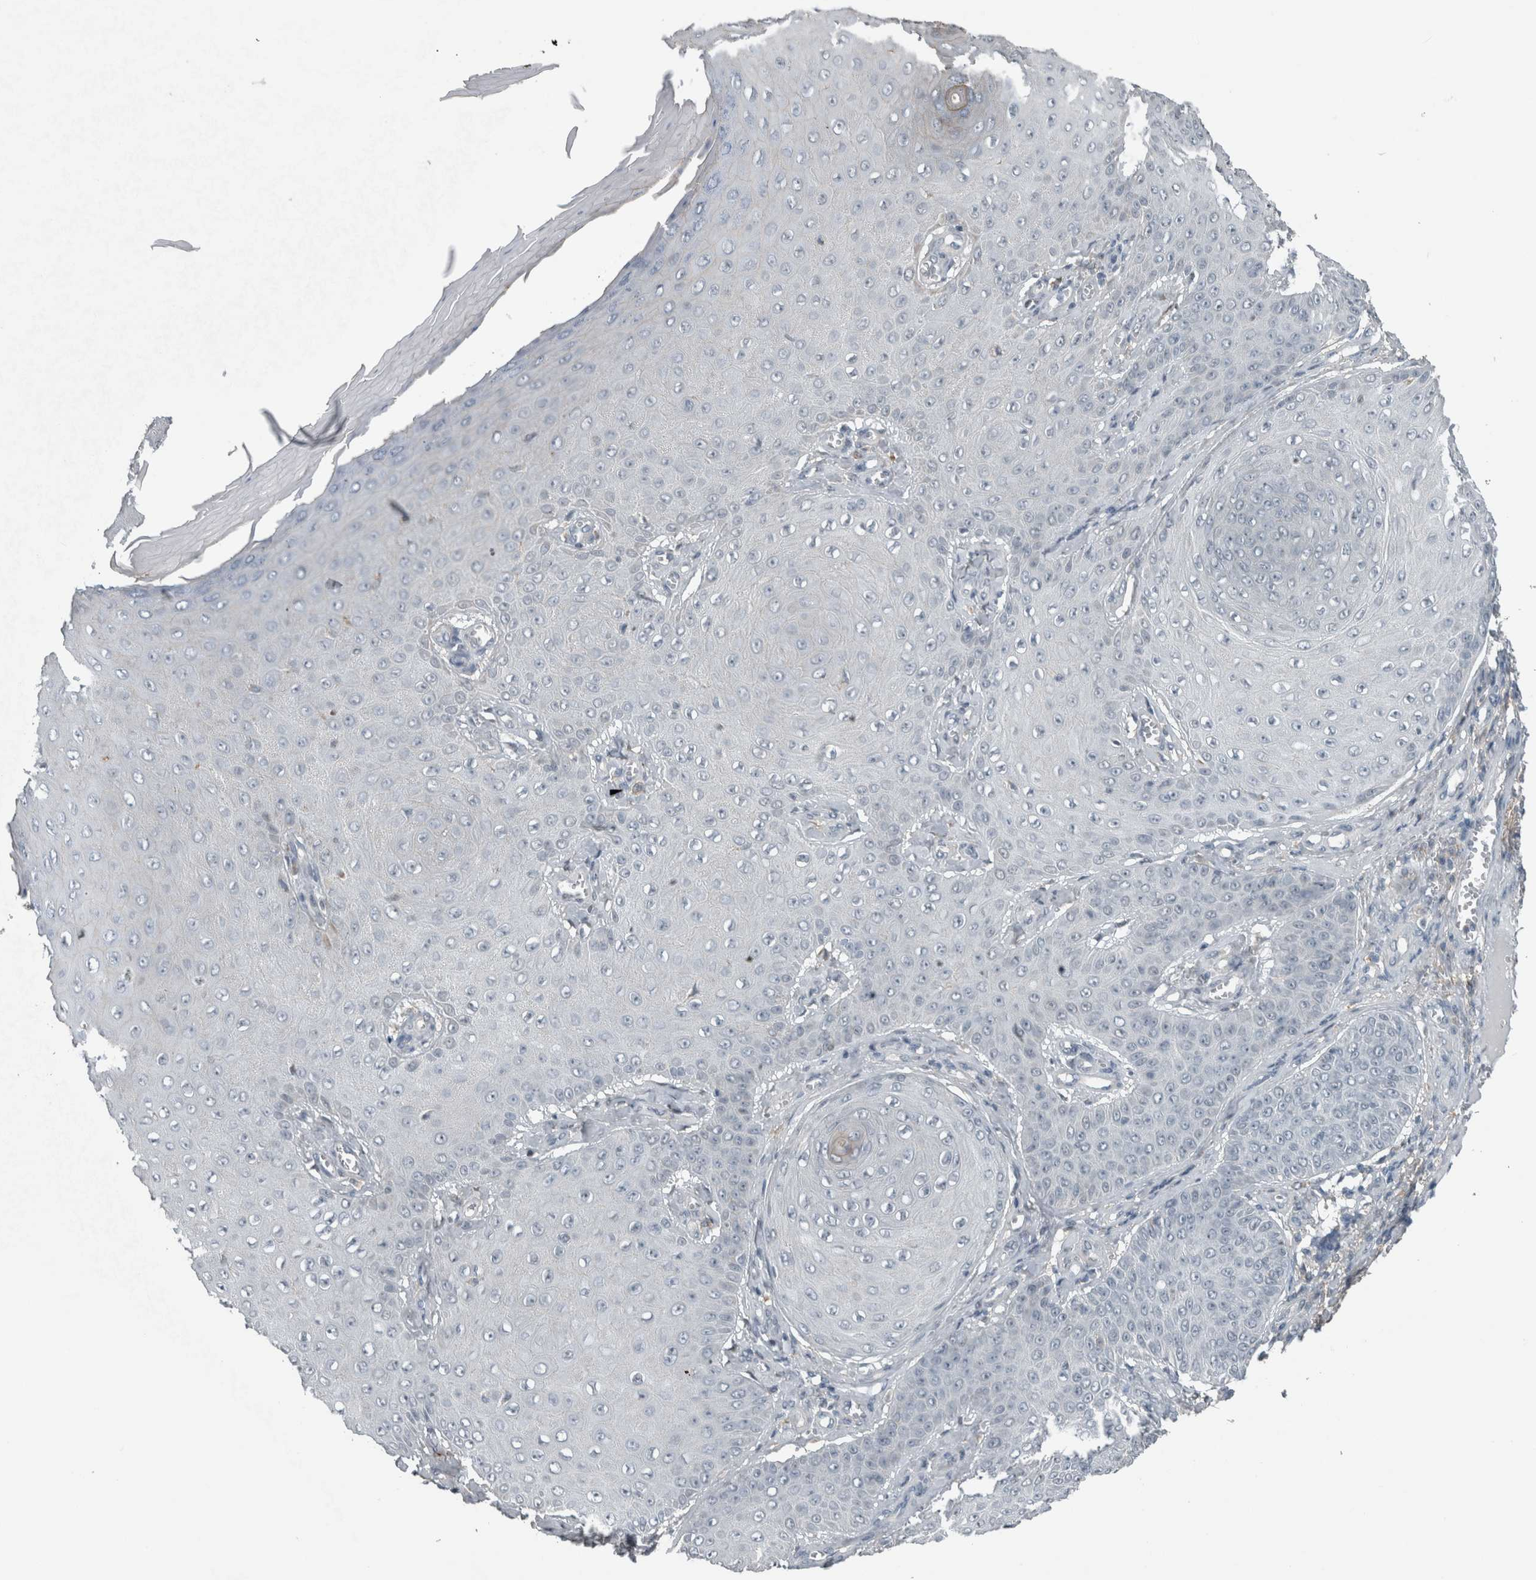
{"staining": {"intensity": "negative", "quantity": "none", "location": "none"}, "tissue": "skin cancer", "cell_type": "Tumor cells", "image_type": "cancer", "snomed": [{"axis": "morphology", "description": "Squamous cell carcinoma, NOS"}, {"axis": "topography", "description": "Skin"}], "caption": "Protein analysis of skin cancer (squamous cell carcinoma) exhibits no significant expression in tumor cells. The staining was performed using DAB (3,3'-diaminobenzidine) to visualize the protein expression in brown, while the nuclei were stained in blue with hematoxylin (Magnification: 20x).", "gene": "ACSF2", "patient": {"sex": "male", "age": 74}}